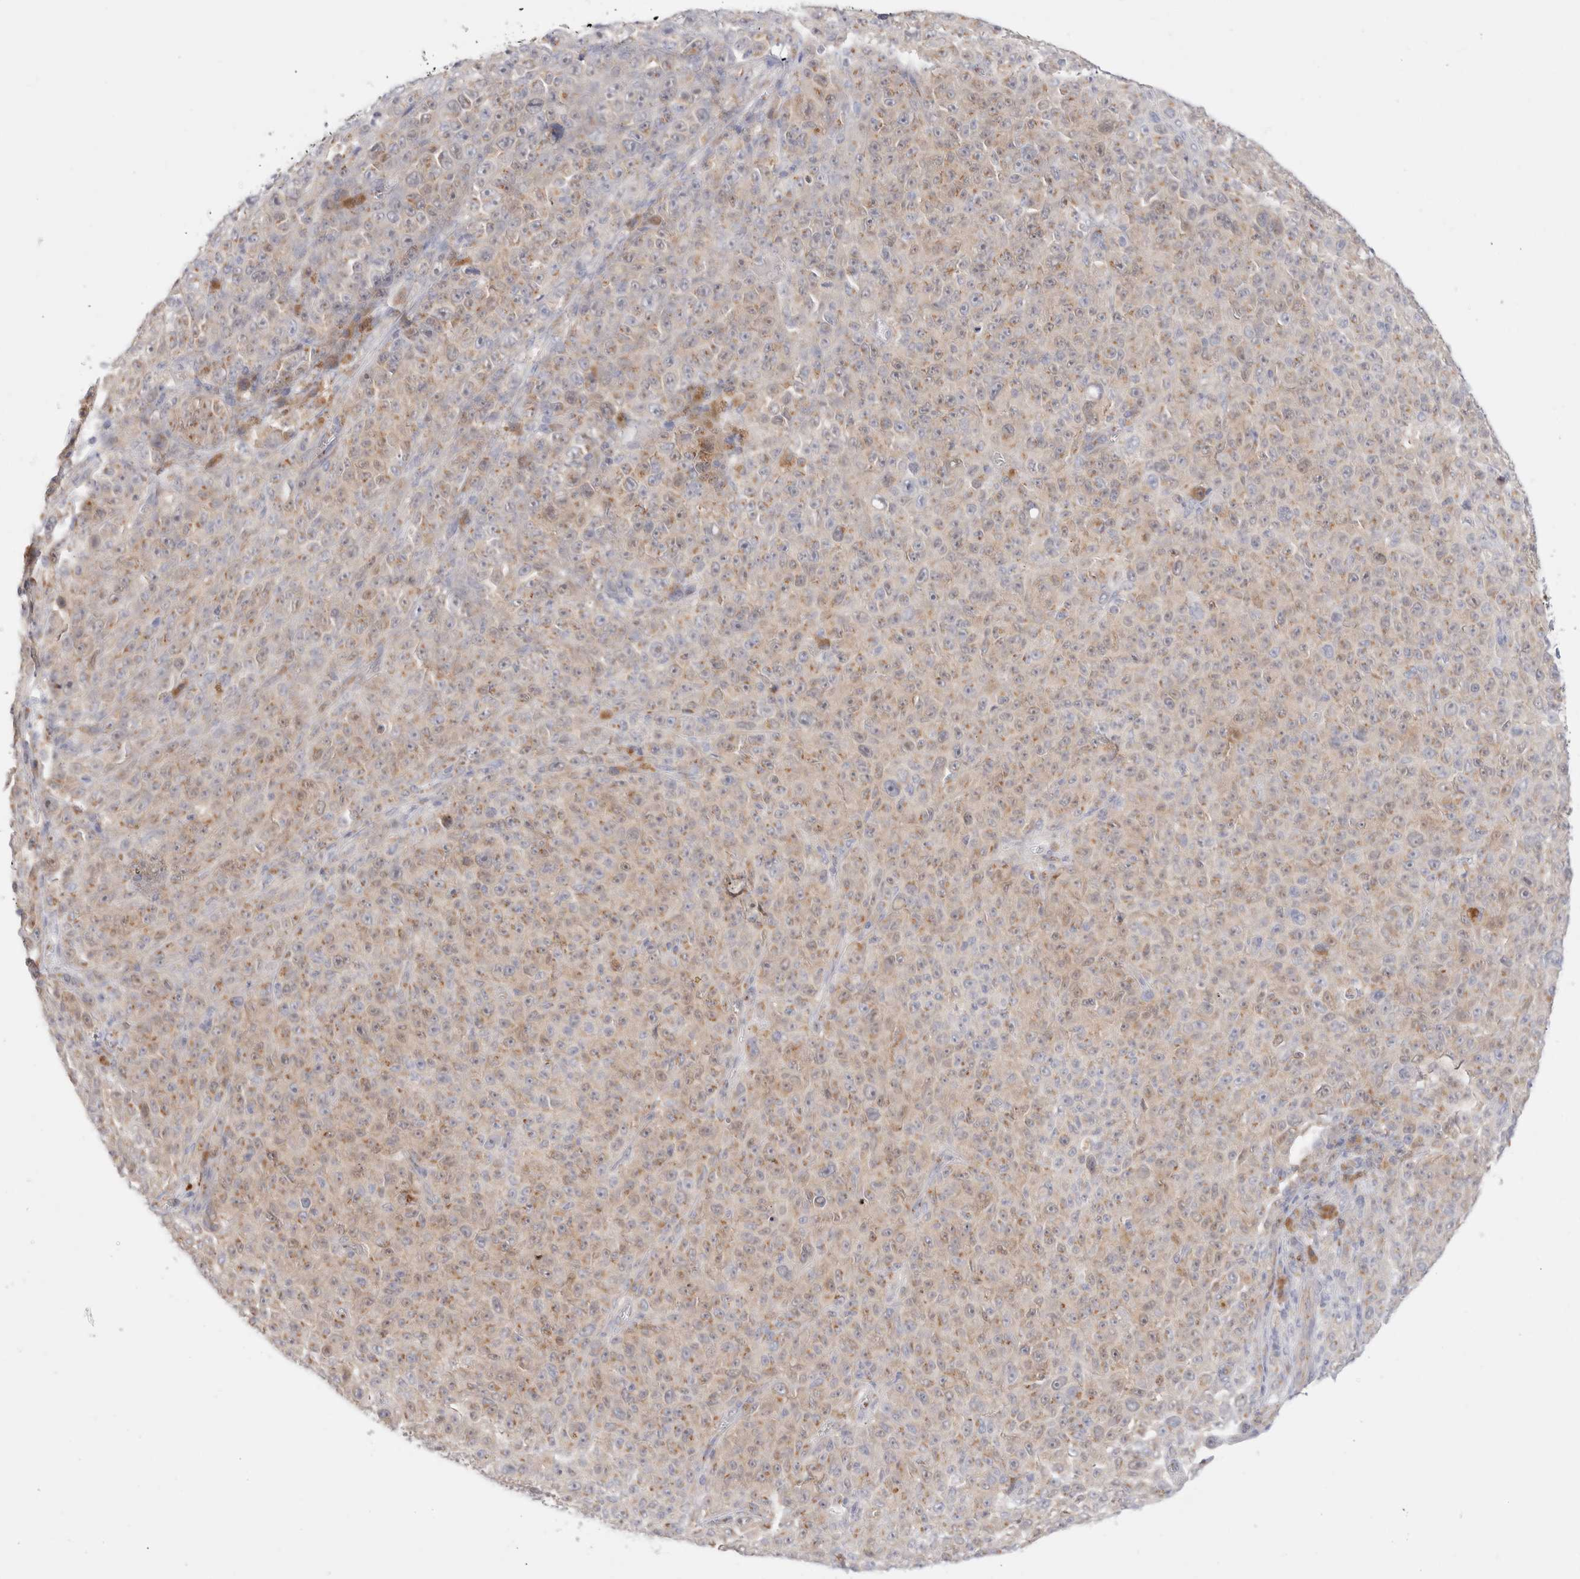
{"staining": {"intensity": "weak", "quantity": "25%-75%", "location": "cytoplasmic/membranous"}, "tissue": "melanoma", "cell_type": "Tumor cells", "image_type": "cancer", "snomed": [{"axis": "morphology", "description": "Malignant melanoma, NOS"}, {"axis": "topography", "description": "Skin"}], "caption": "Tumor cells show low levels of weak cytoplasmic/membranous staining in about 25%-75% of cells in human malignant melanoma. (DAB = brown stain, brightfield microscopy at high magnification).", "gene": "EFCAB13", "patient": {"sex": "female", "age": 82}}